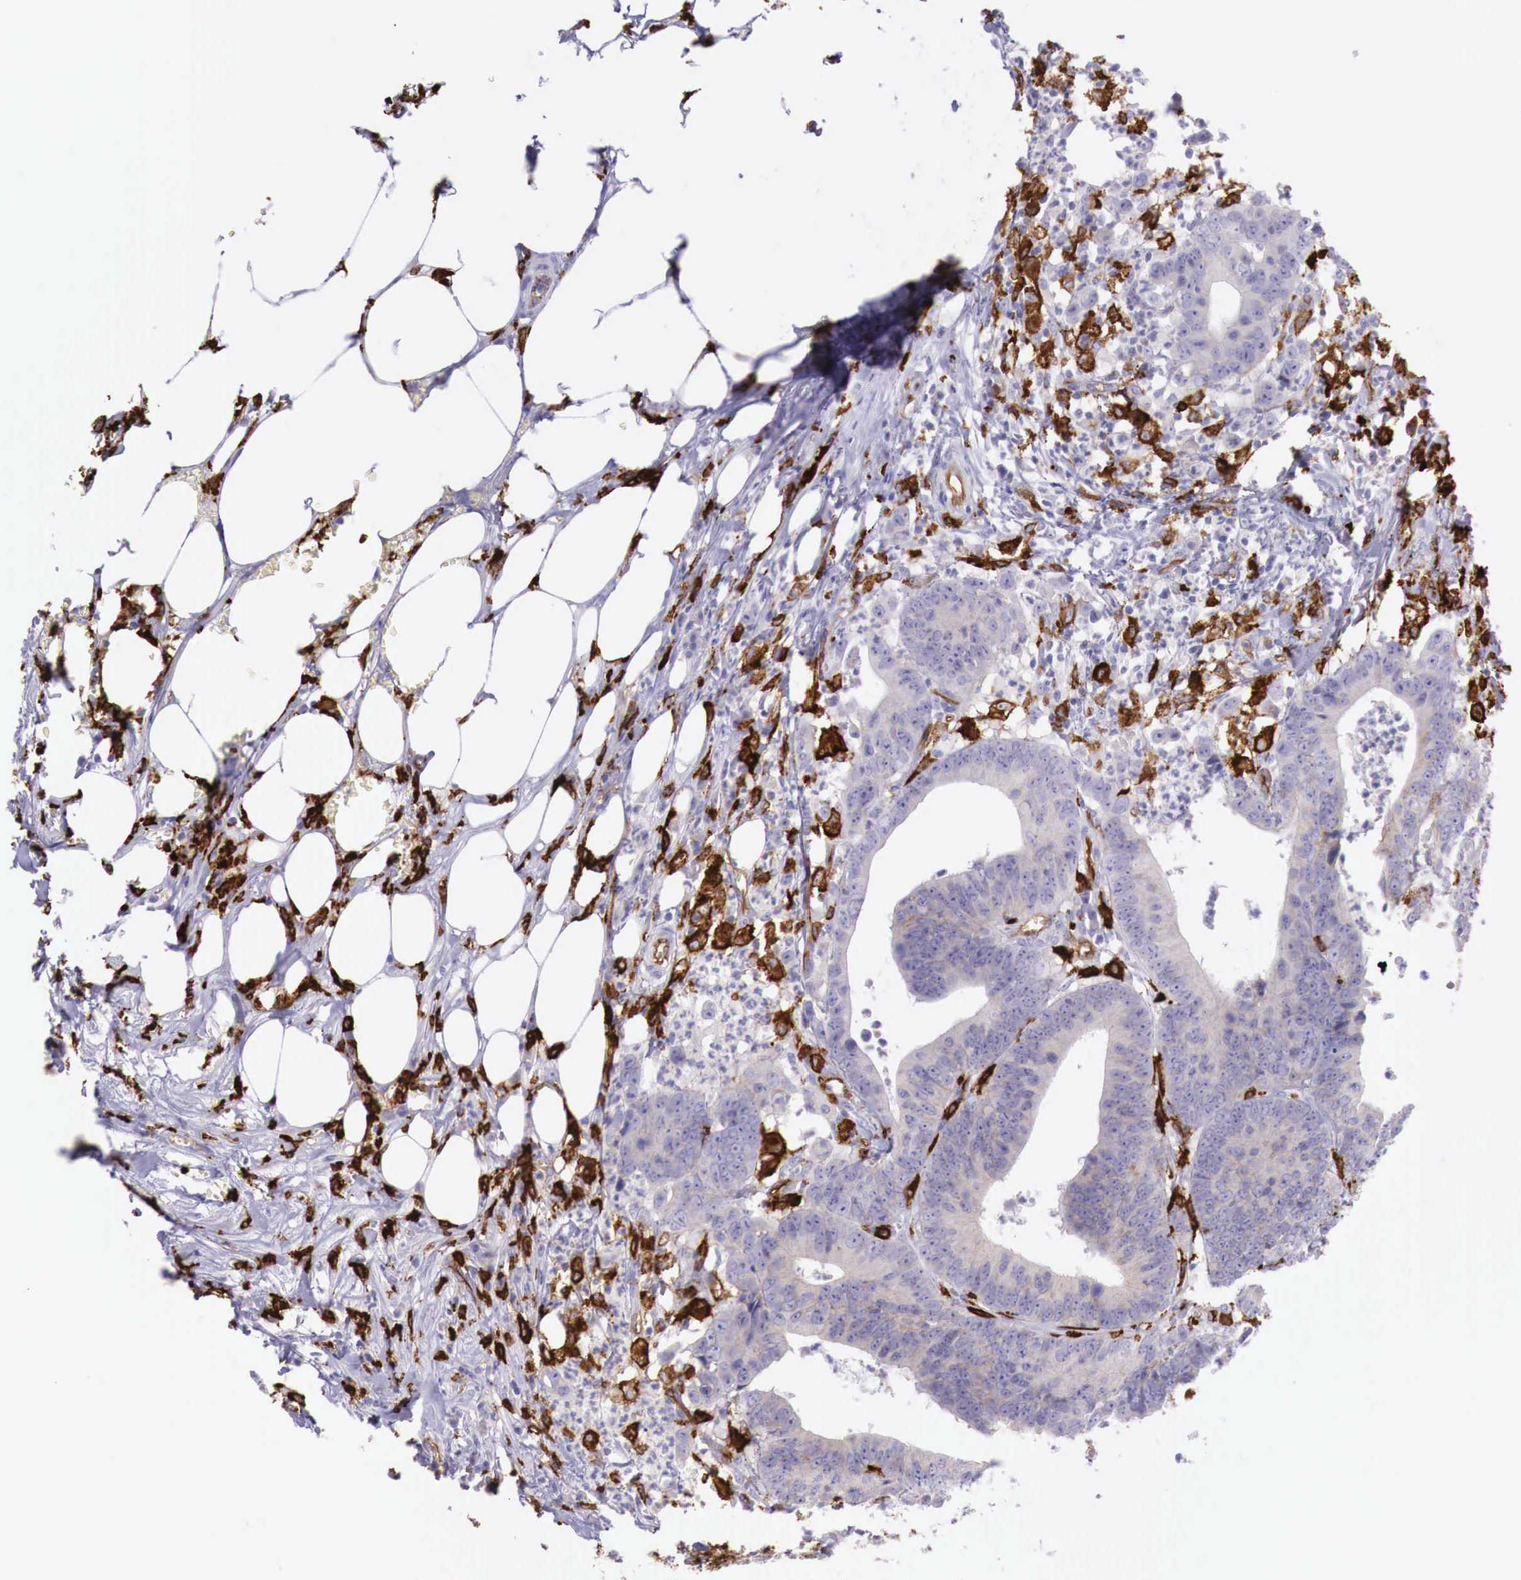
{"staining": {"intensity": "weak", "quantity": "<25%", "location": "cytoplasmic/membranous"}, "tissue": "colorectal cancer", "cell_type": "Tumor cells", "image_type": "cancer", "snomed": [{"axis": "morphology", "description": "Adenocarcinoma, NOS"}, {"axis": "topography", "description": "Colon"}], "caption": "Image shows no significant protein positivity in tumor cells of adenocarcinoma (colorectal).", "gene": "MSR1", "patient": {"sex": "male", "age": 55}}